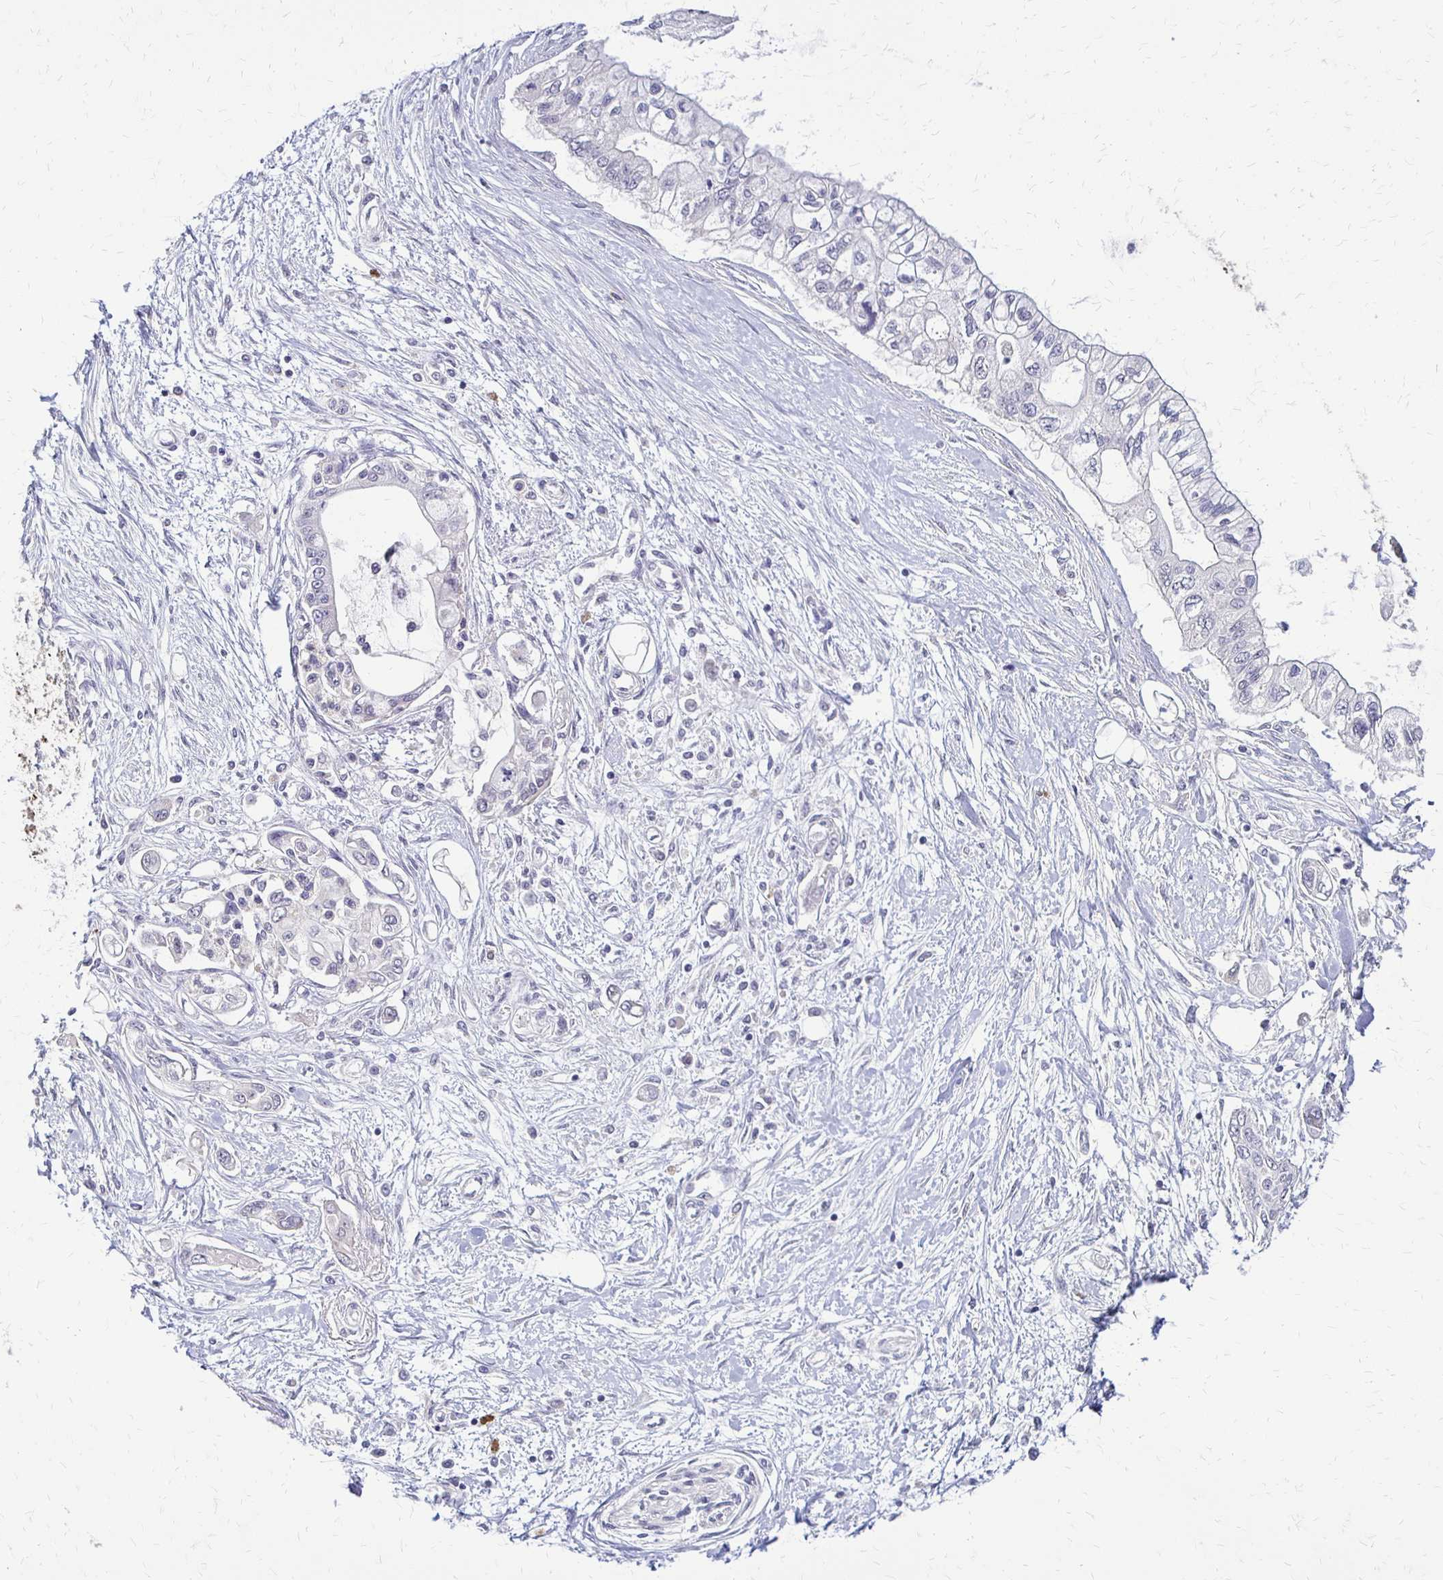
{"staining": {"intensity": "negative", "quantity": "none", "location": "none"}, "tissue": "pancreatic cancer", "cell_type": "Tumor cells", "image_type": "cancer", "snomed": [{"axis": "morphology", "description": "Adenocarcinoma, NOS"}, {"axis": "topography", "description": "Pancreas"}], "caption": "A histopathology image of human adenocarcinoma (pancreatic) is negative for staining in tumor cells.", "gene": "SLC9A9", "patient": {"sex": "female", "age": 77}}